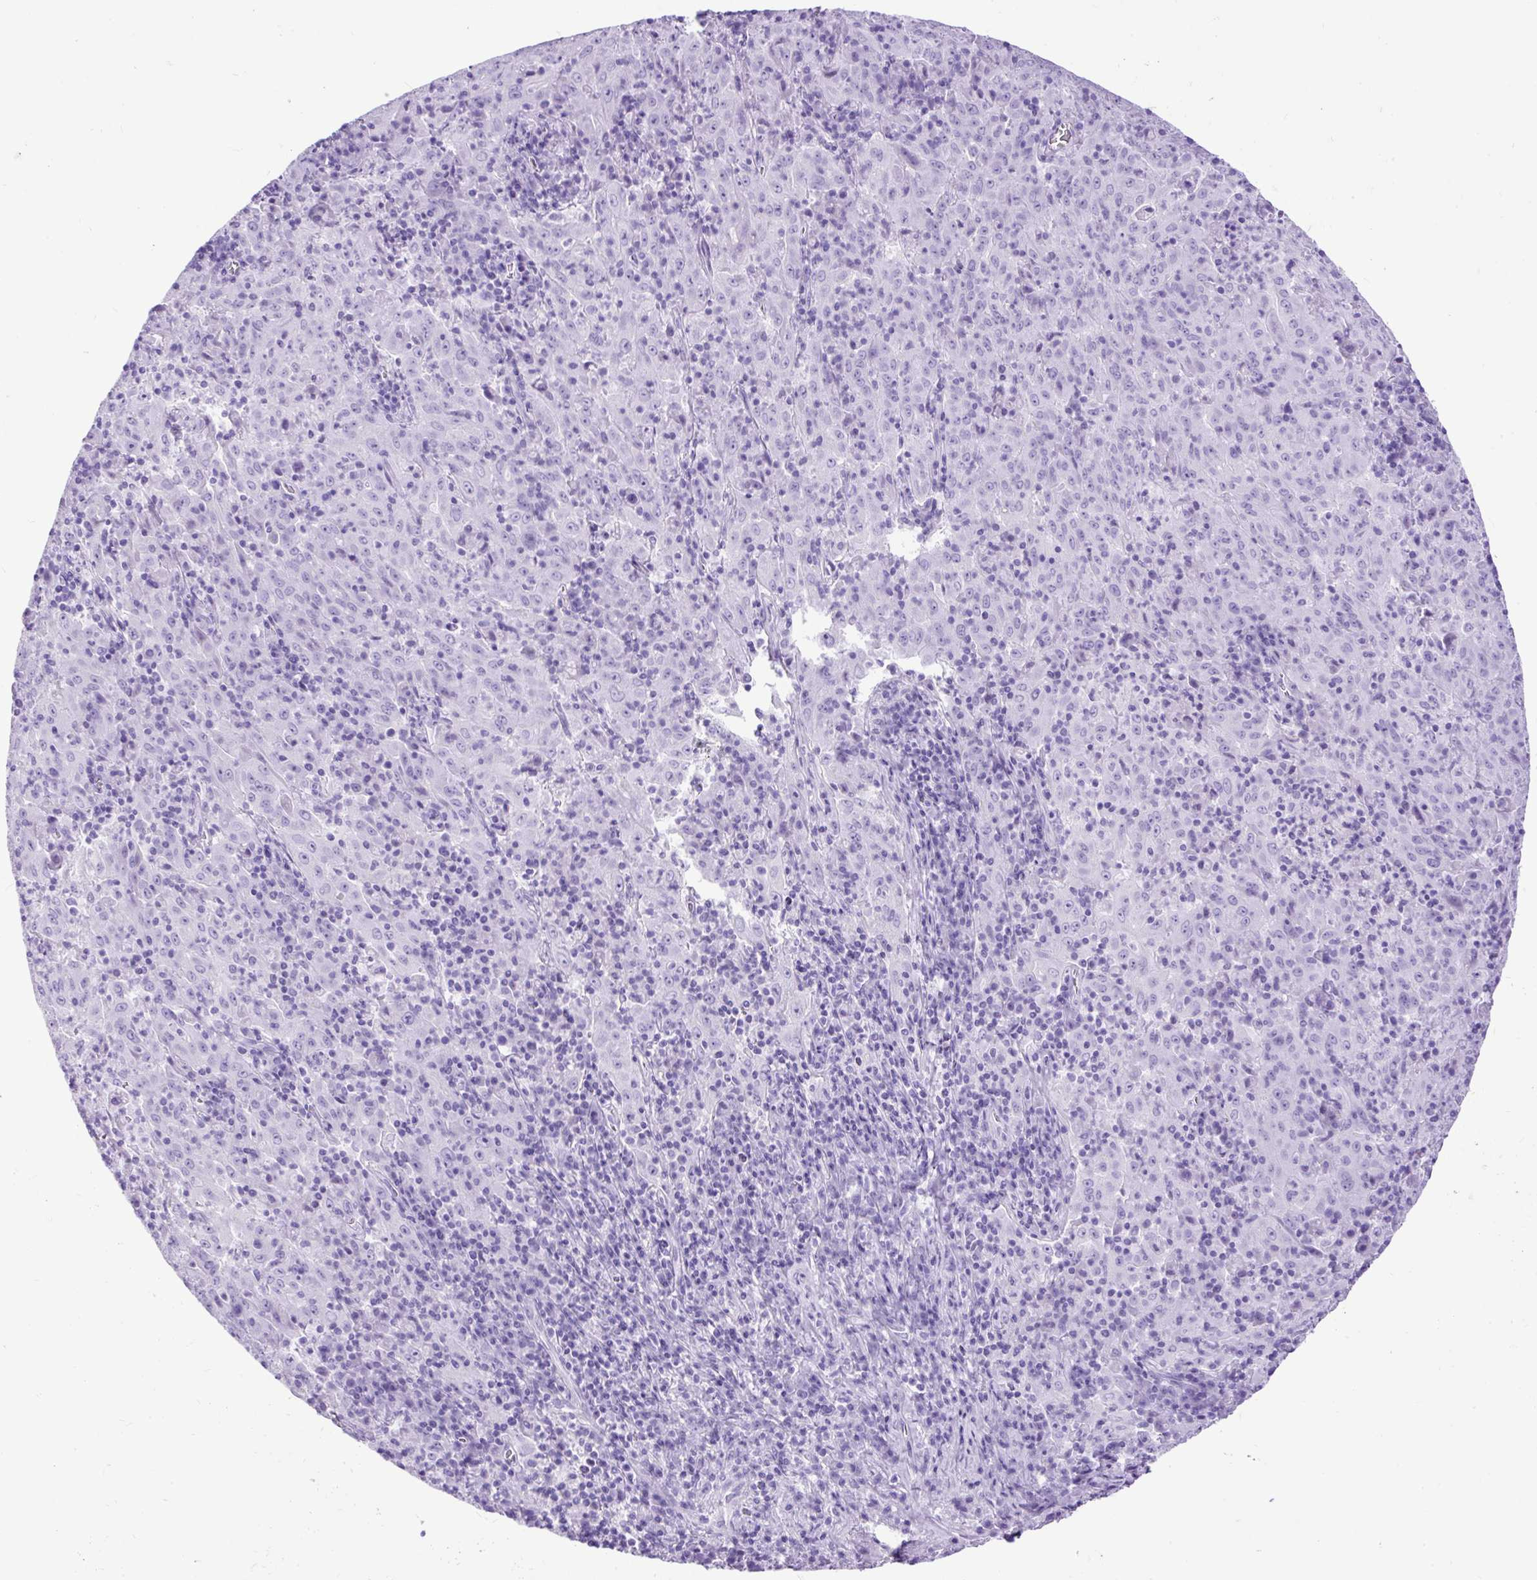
{"staining": {"intensity": "negative", "quantity": "none", "location": "none"}, "tissue": "pancreatic cancer", "cell_type": "Tumor cells", "image_type": "cancer", "snomed": [{"axis": "morphology", "description": "Adenocarcinoma, NOS"}, {"axis": "topography", "description": "Pancreas"}], "caption": "The image demonstrates no significant staining in tumor cells of pancreatic cancer.", "gene": "CEL", "patient": {"sex": "male", "age": 63}}